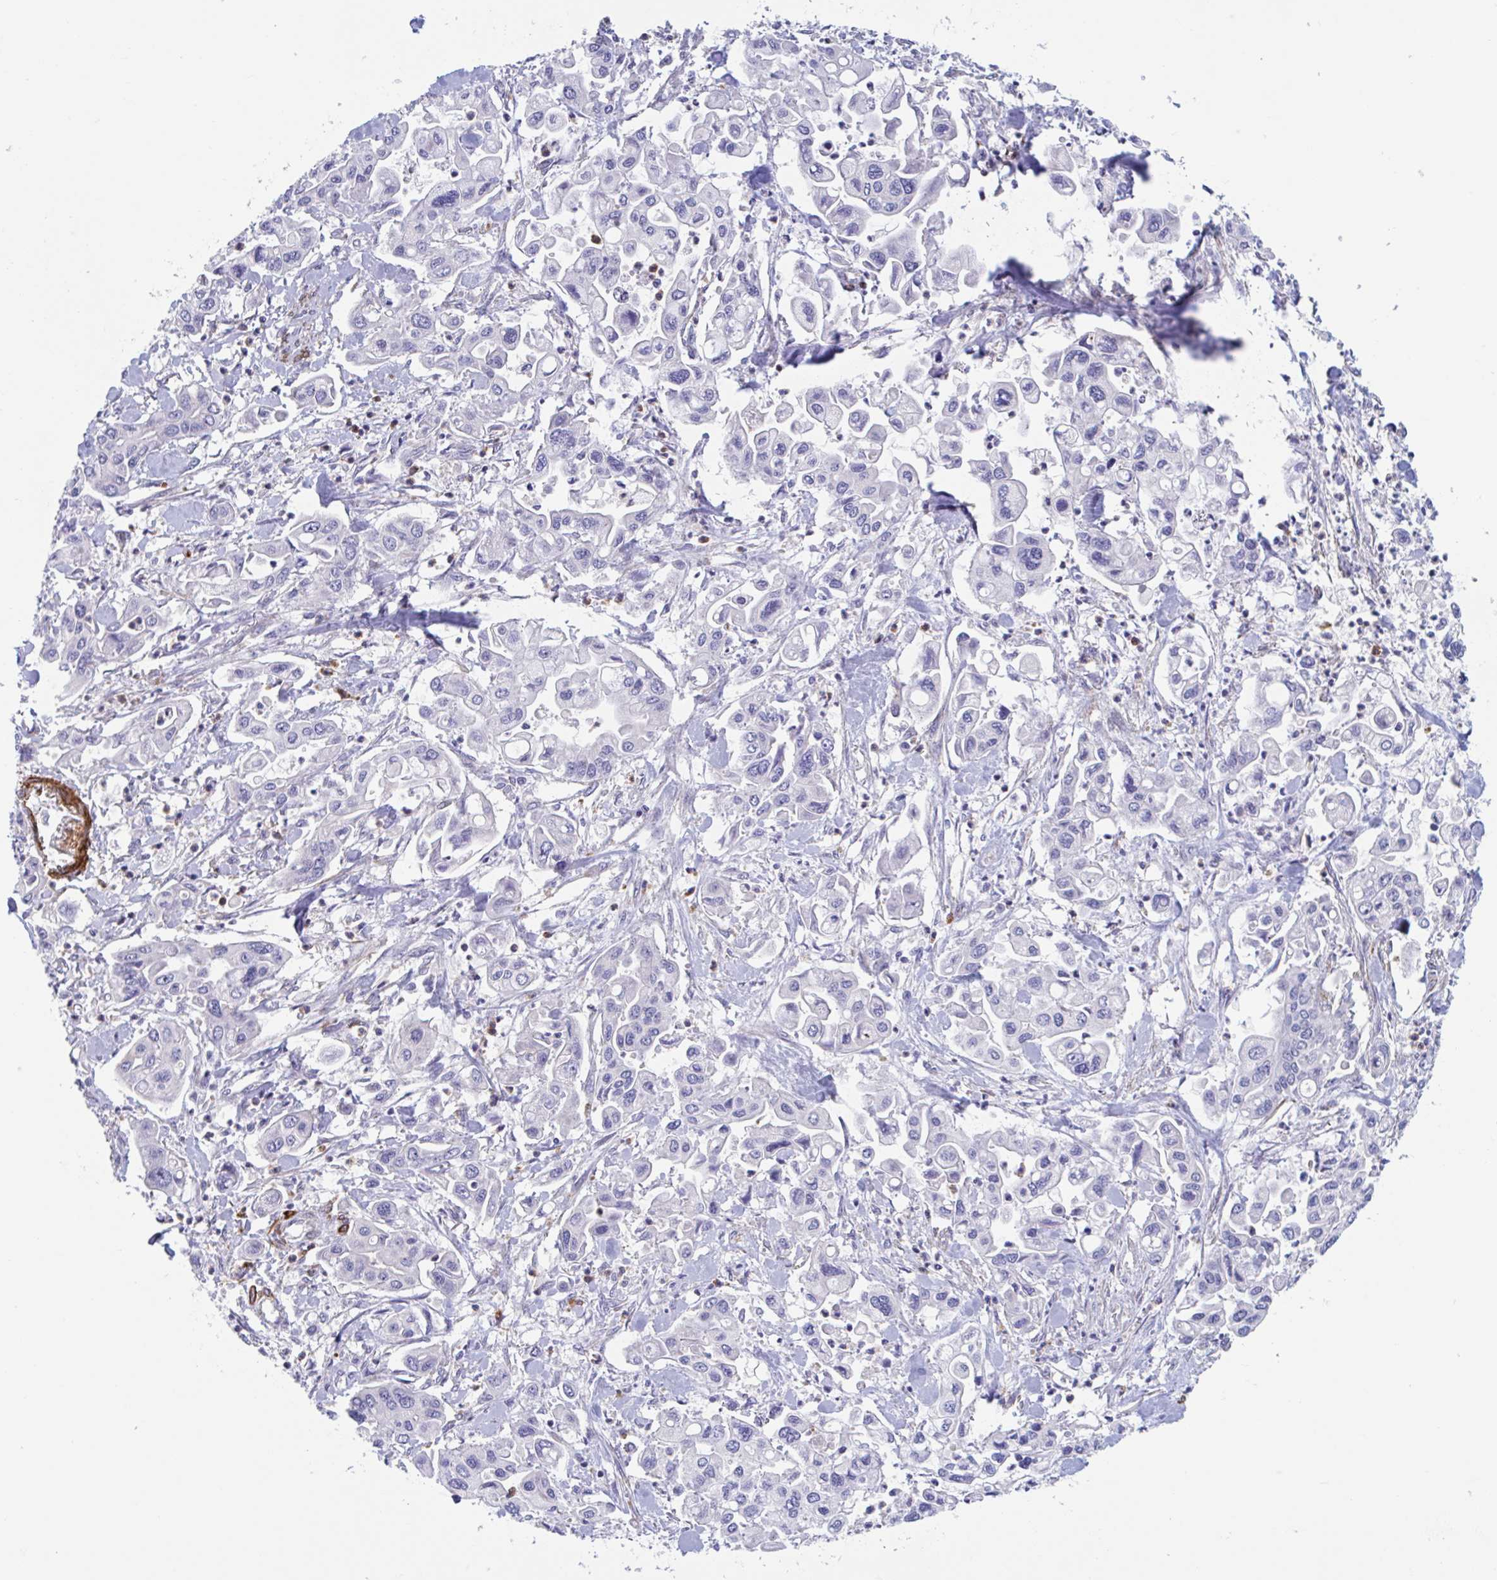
{"staining": {"intensity": "negative", "quantity": "none", "location": "none"}, "tissue": "pancreatic cancer", "cell_type": "Tumor cells", "image_type": "cancer", "snomed": [{"axis": "morphology", "description": "Adenocarcinoma, NOS"}, {"axis": "topography", "description": "Pancreas"}], "caption": "DAB immunohistochemical staining of pancreatic adenocarcinoma exhibits no significant staining in tumor cells.", "gene": "ZNHIT2", "patient": {"sex": "male", "age": 62}}